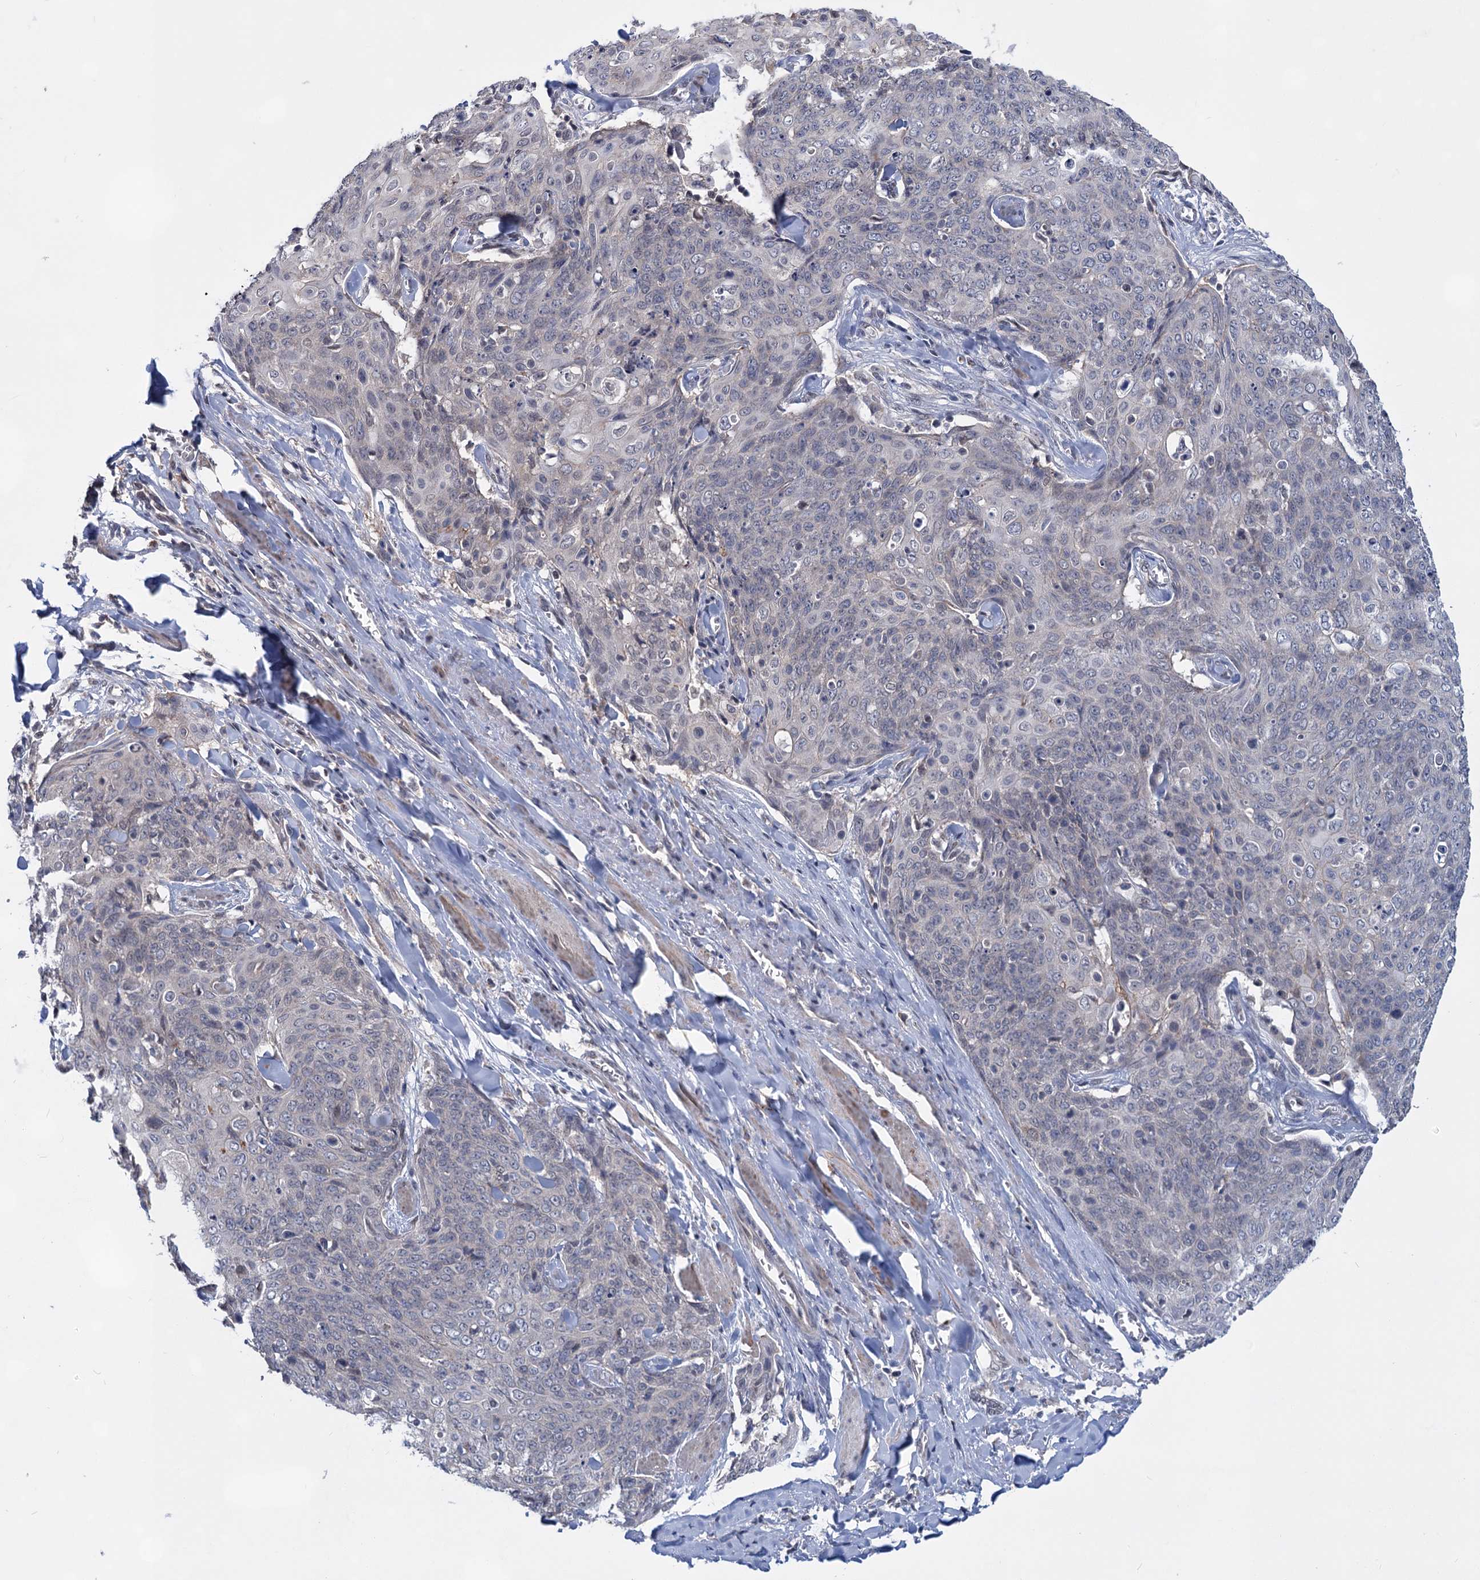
{"staining": {"intensity": "negative", "quantity": "none", "location": "none"}, "tissue": "skin cancer", "cell_type": "Tumor cells", "image_type": "cancer", "snomed": [{"axis": "morphology", "description": "Squamous cell carcinoma, NOS"}, {"axis": "topography", "description": "Skin"}, {"axis": "topography", "description": "Vulva"}], "caption": "Immunohistochemistry photomicrograph of neoplastic tissue: human skin cancer (squamous cell carcinoma) stained with DAB (3,3'-diaminobenzidine) demonstrates no significant protein positivity in tumor cells.", "gene": "TTC17", "patient": {"sex": "female", "age": 85}}